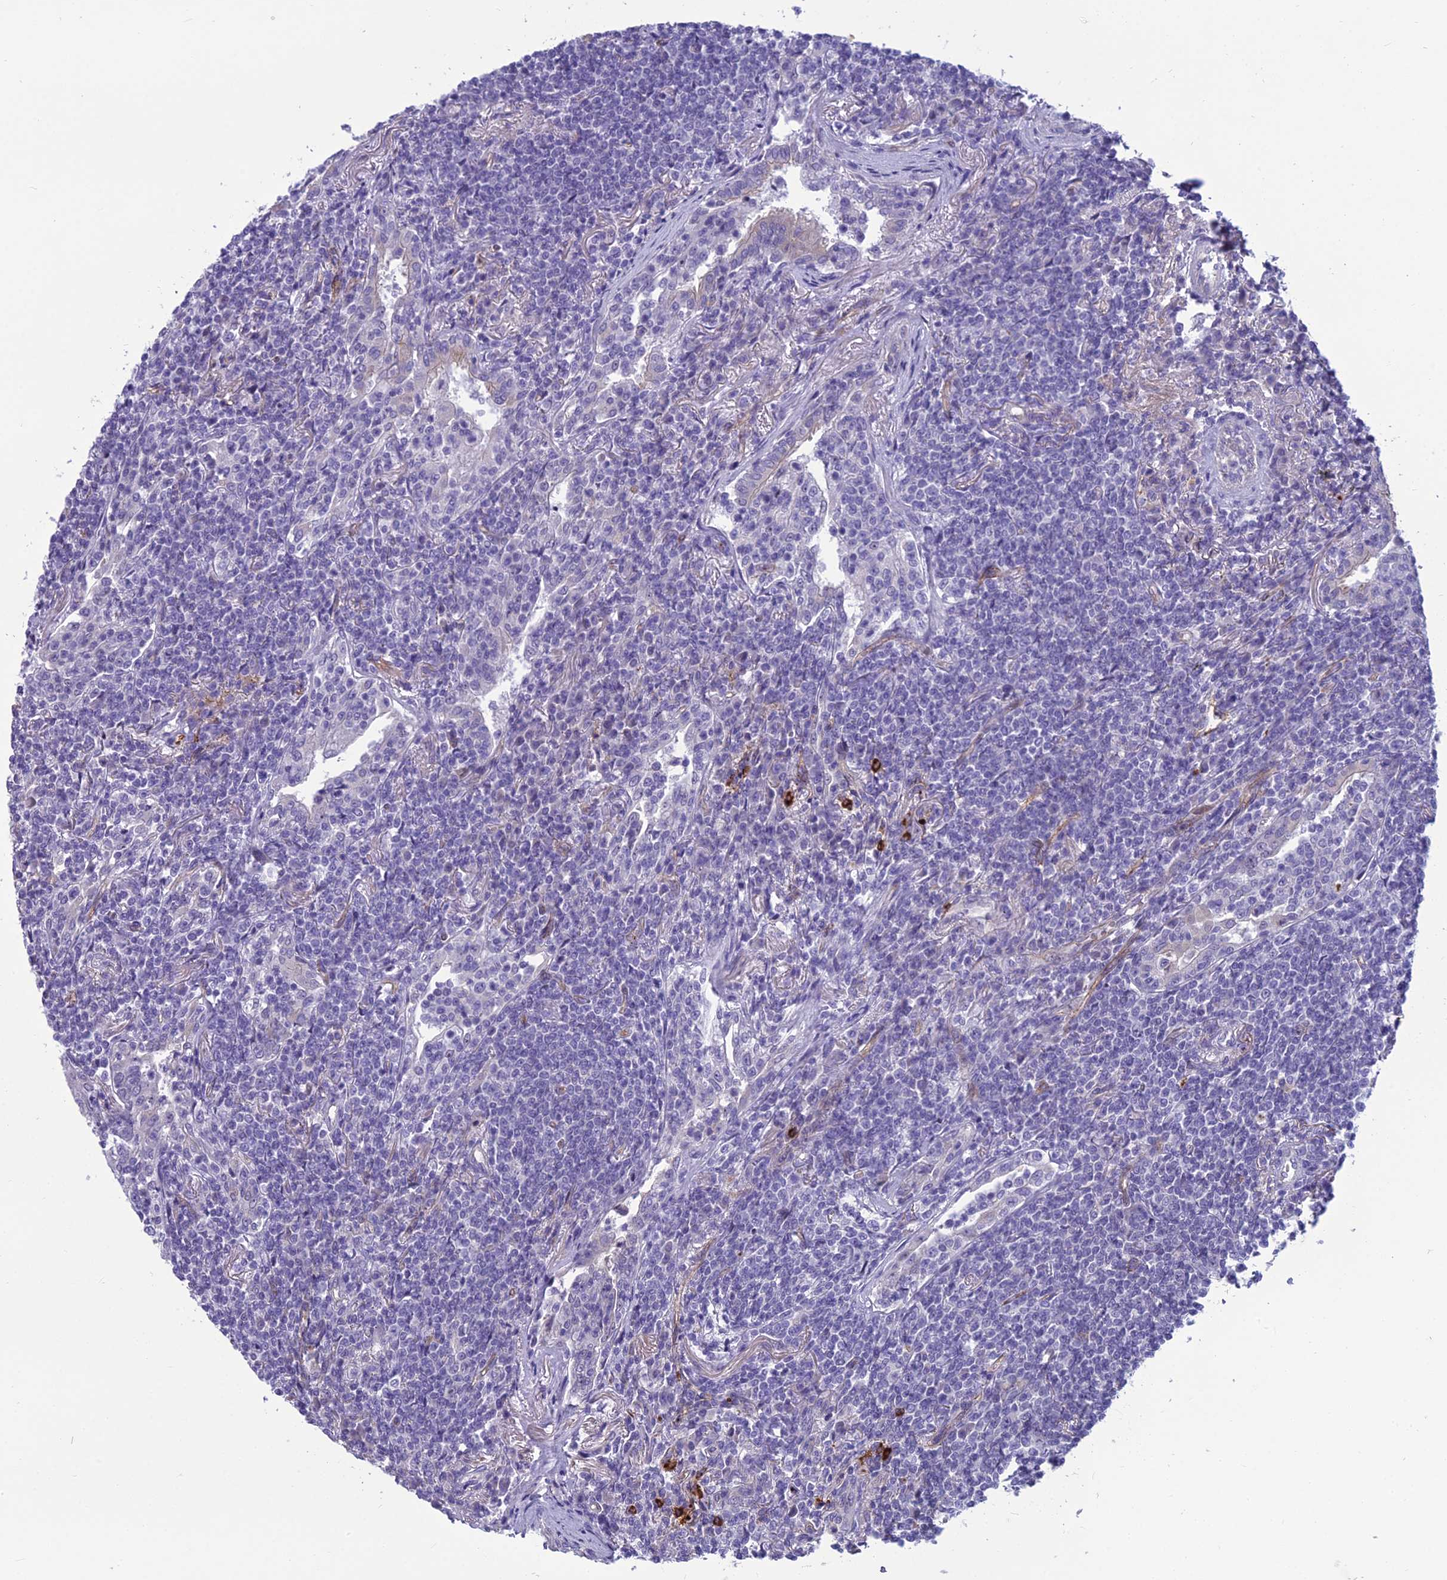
{"staining": {"intensity": "negative", "quantity": "none", "location": "none"}, "tissue": "lymphoma", "cell_type": "Tumor cells", "image_type": "cancer", "snomed": [{"axis": "morphology", "description": "Malignant lymphoma, non-Hodgkin's type, Low grade"}, {"axis": "topography", "description": "Lung"}], "caption": "Protein analysis of low-grade malignant lymphoma, non-Hodgkin's type displays no significant staining in tumor cells.", "gene": "BBS7", "patient": {"sex": "female", "age": 71}}